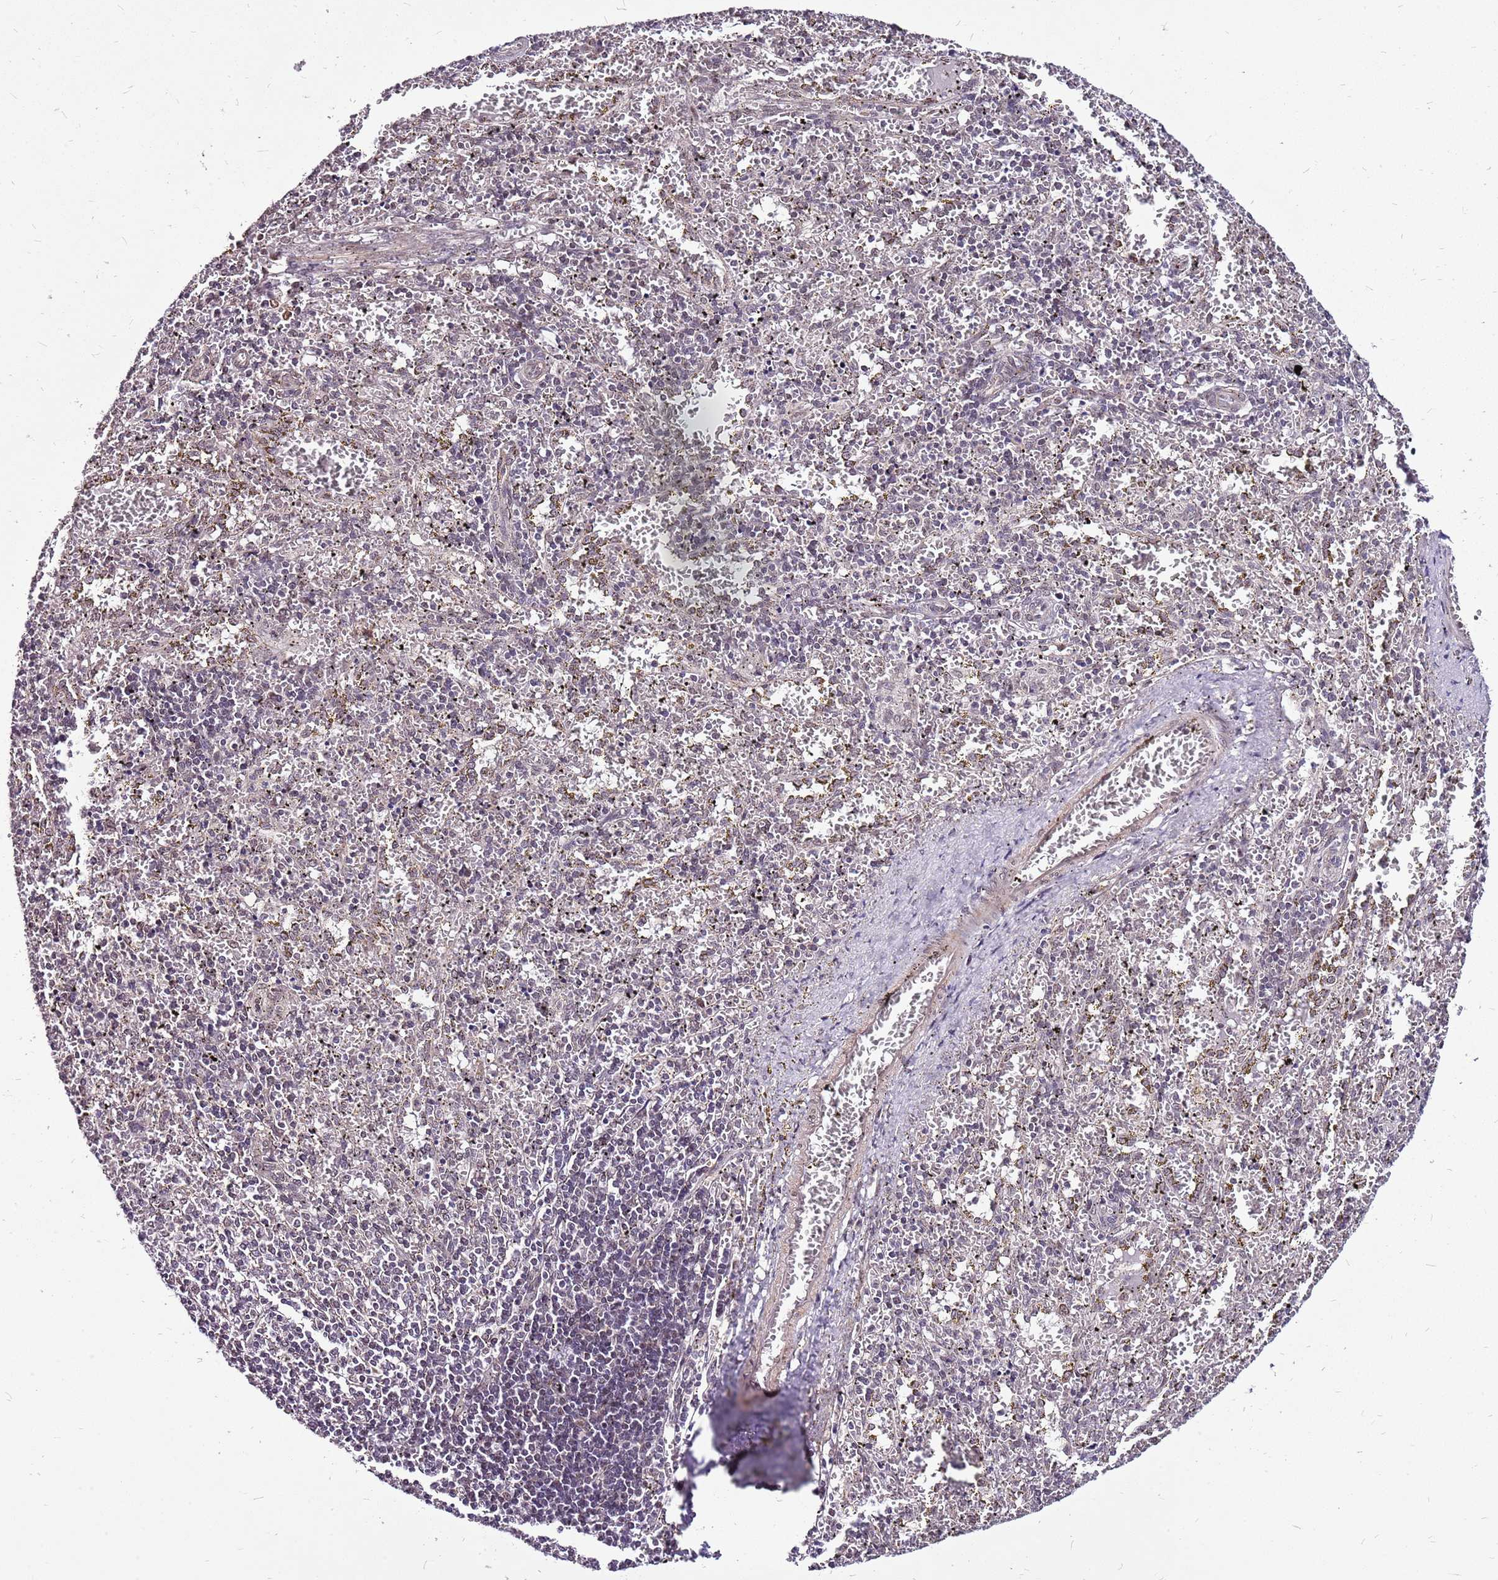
{"staining": {"intensity": "negative", "quantity": "none", "location": "none"}, "tissue": "spleen", "cell_type": "Cells in red pulp", "image_type": "normal", "snomed": [{"axis": "morphology", "description": "Normal tissue, NOS"}, {"axis": "topography", "description": "Spleen"}], "caption": "The immunohistochemistry (IHC) image has no significant staining in cells in red pulp of spleen. (Immunohistochemistry, brightfield microscopy, high magnification).", "gene": "CCDC166", "patient": {"sex": "male", "age": 11}}